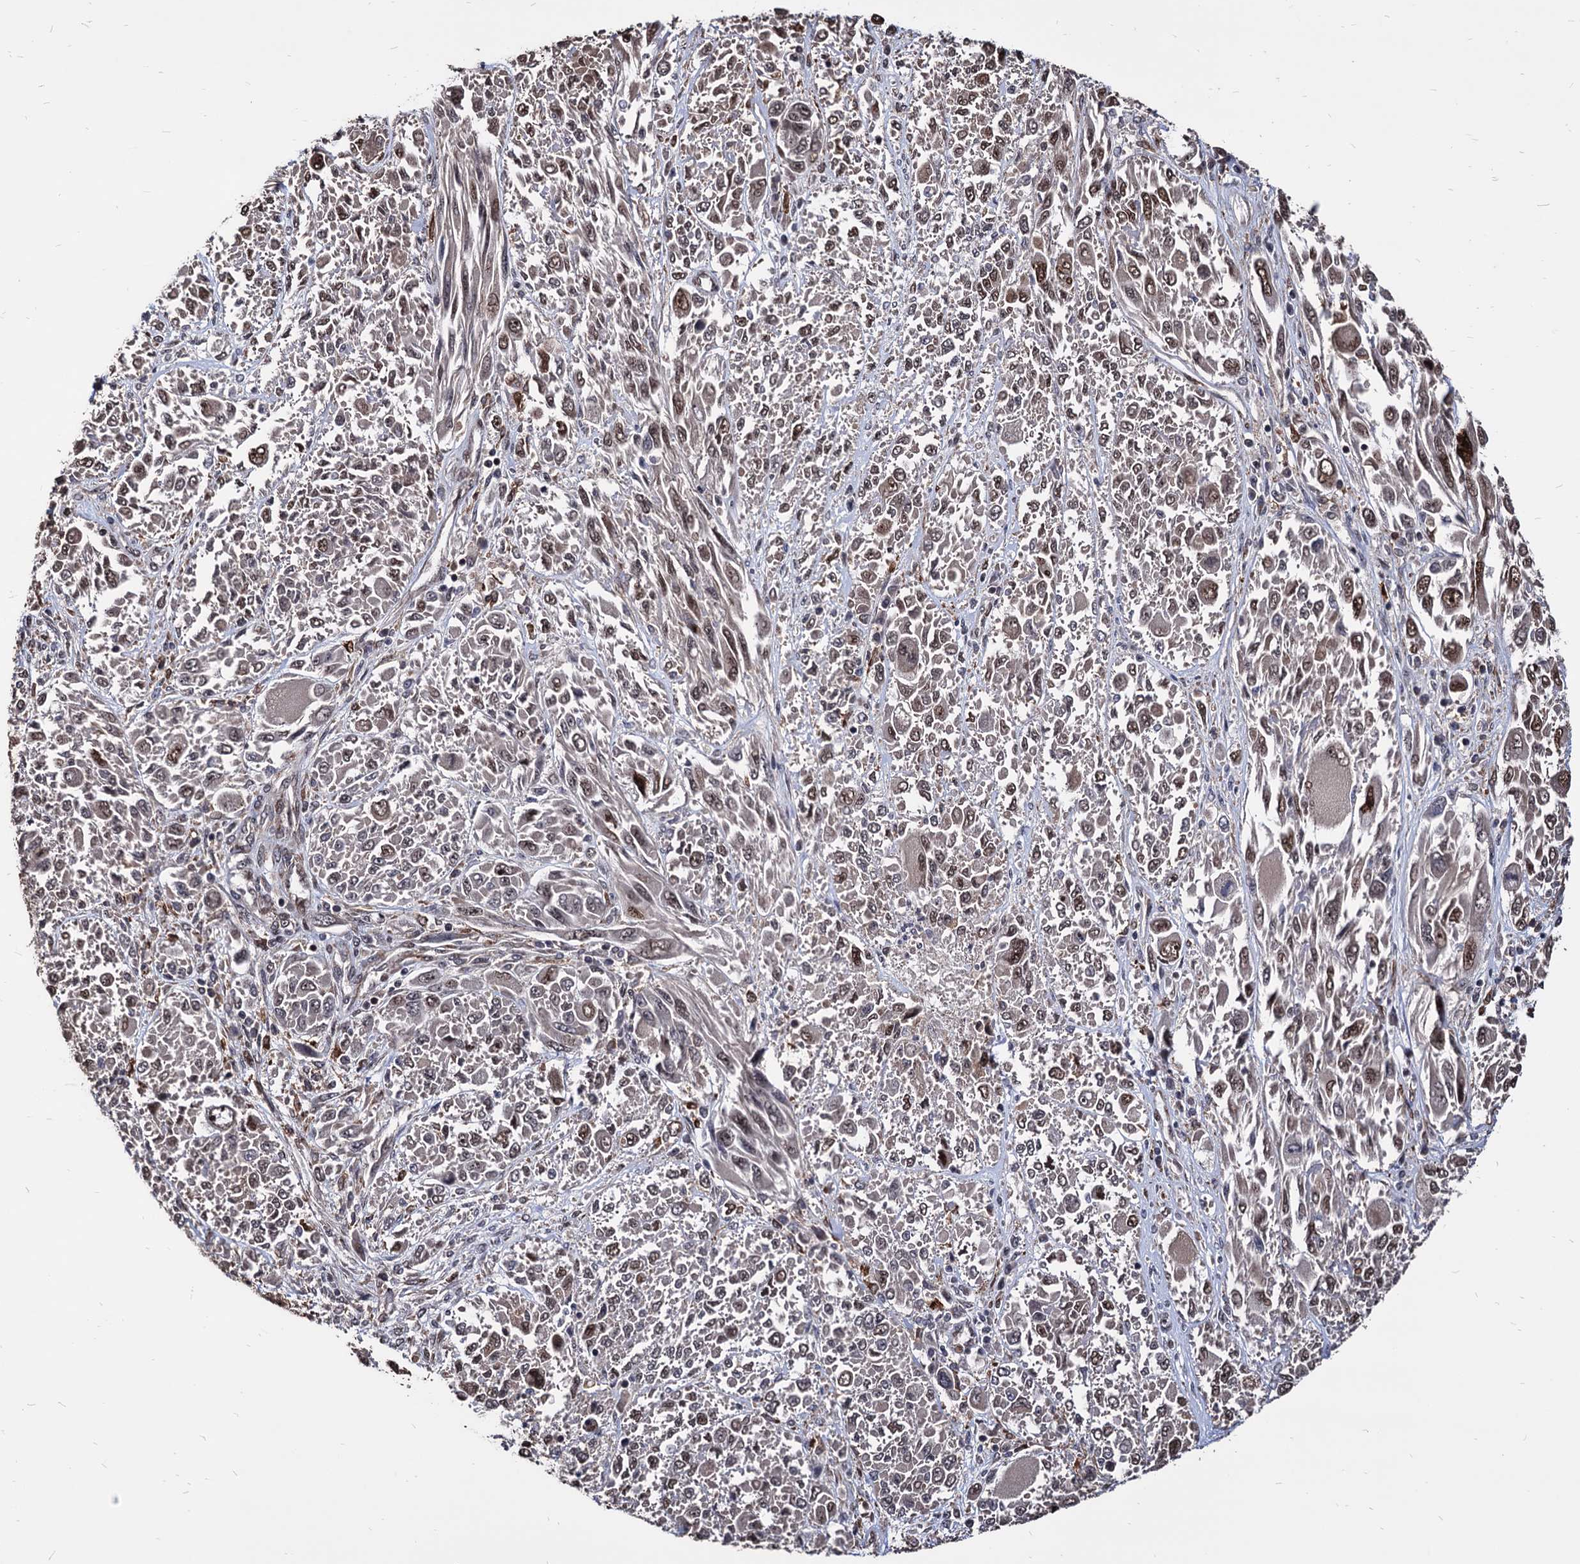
{"staining": {"intensity": "moderate", "quantity": ">75%", "location": "cytoplasmic/membranous,nuclear"}, "tissue": "melanoma", "cell_type": "Tumor cells", "image_type": "cancer", "snomed": [{"axis": "morphology", "description": "Malignant melanoma, NOS"}, {"axis": "topography", "description": "Skin"}], "caption": "This is an image of IHC staining of melanoma, which shows moderate expression in the cytoplasmic/membranous and nuclear of tumor cells.", "gene": "ANKRD12", "patient": {"sex": "female", "age": 91}}